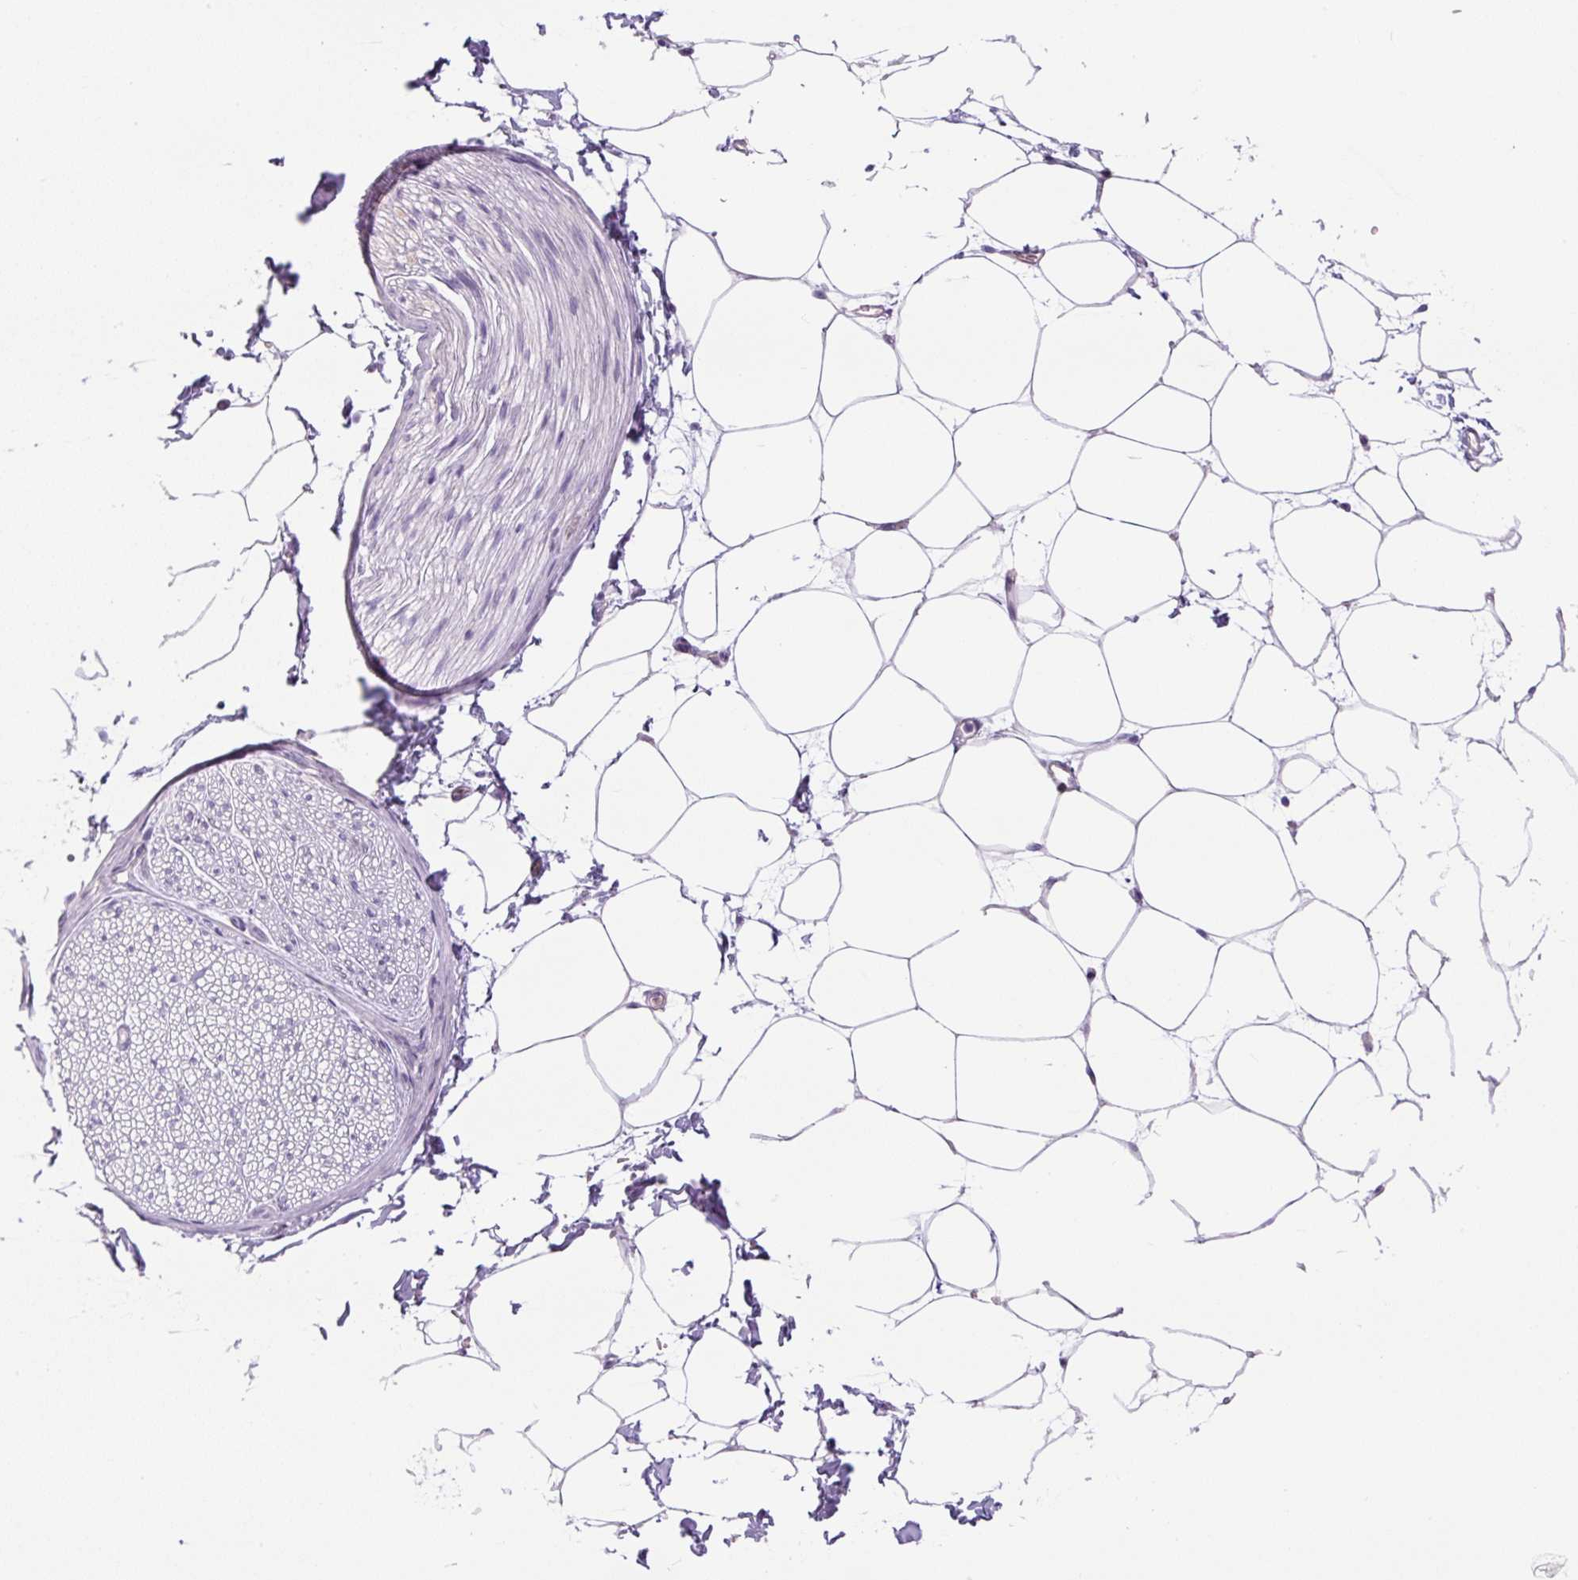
{"staining": {"intensity": "negative", "quantity": "none", "location": "none"}, "tissue": "adipose tissue", "cell_type": "Adipocytes", "image_type": "normal", "snomed": [{"axis": "morphology", "description": "Normal tissue, NOS"}, {"axis": "topography", "description": "Adipose tissue"}, {"axis": "topography", "description": "Vascular tissue"}, {"axis": "topography", "description": "Rectum"}, {"axis": "topography", "description": "Peripheral nerve tissue"}], "caption": "IHC micrograph of unremarkable human adipose tissue stained for a protein (brown), which shows no positivity in adipocytes.", "gene": "RSPO4", "patient": {"sex": "female", "age": 69}}